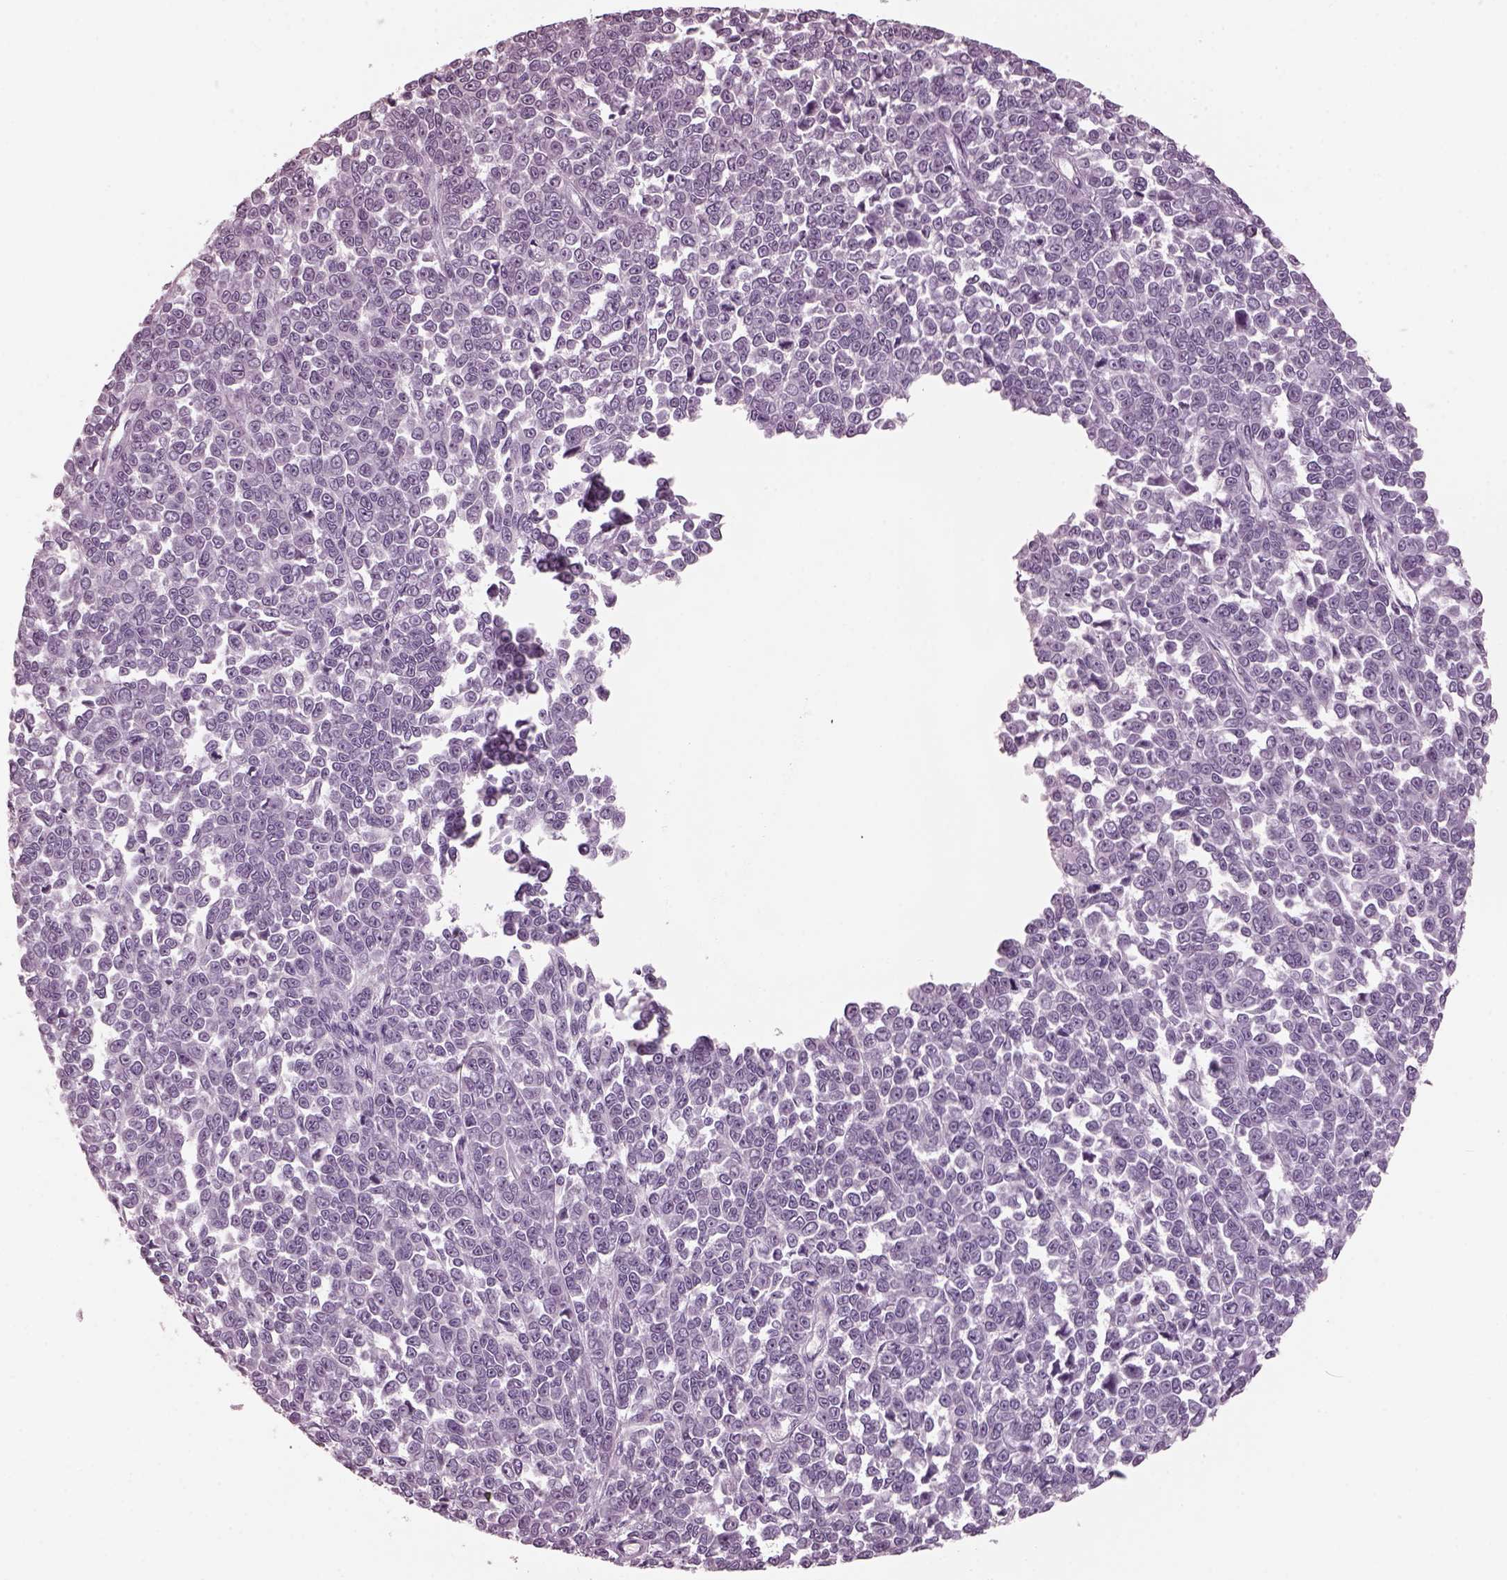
{"staining": {"intensity": "negative", "quantity": "none", "location": "none"}, "tissue": "melanoma", "cell_type": "Tumor cells", "image_type": "cancer", "snomed": [{"axis": "morphology", "description": "Malignant melanoma, NOS"}, {"axis": "topography", "description": "Skin"}], "caption": "Tumor cells show no significant protein positivity in melanoma.", "gene": "RCVRN", "patient": {"sex": "female", "age": 95}}